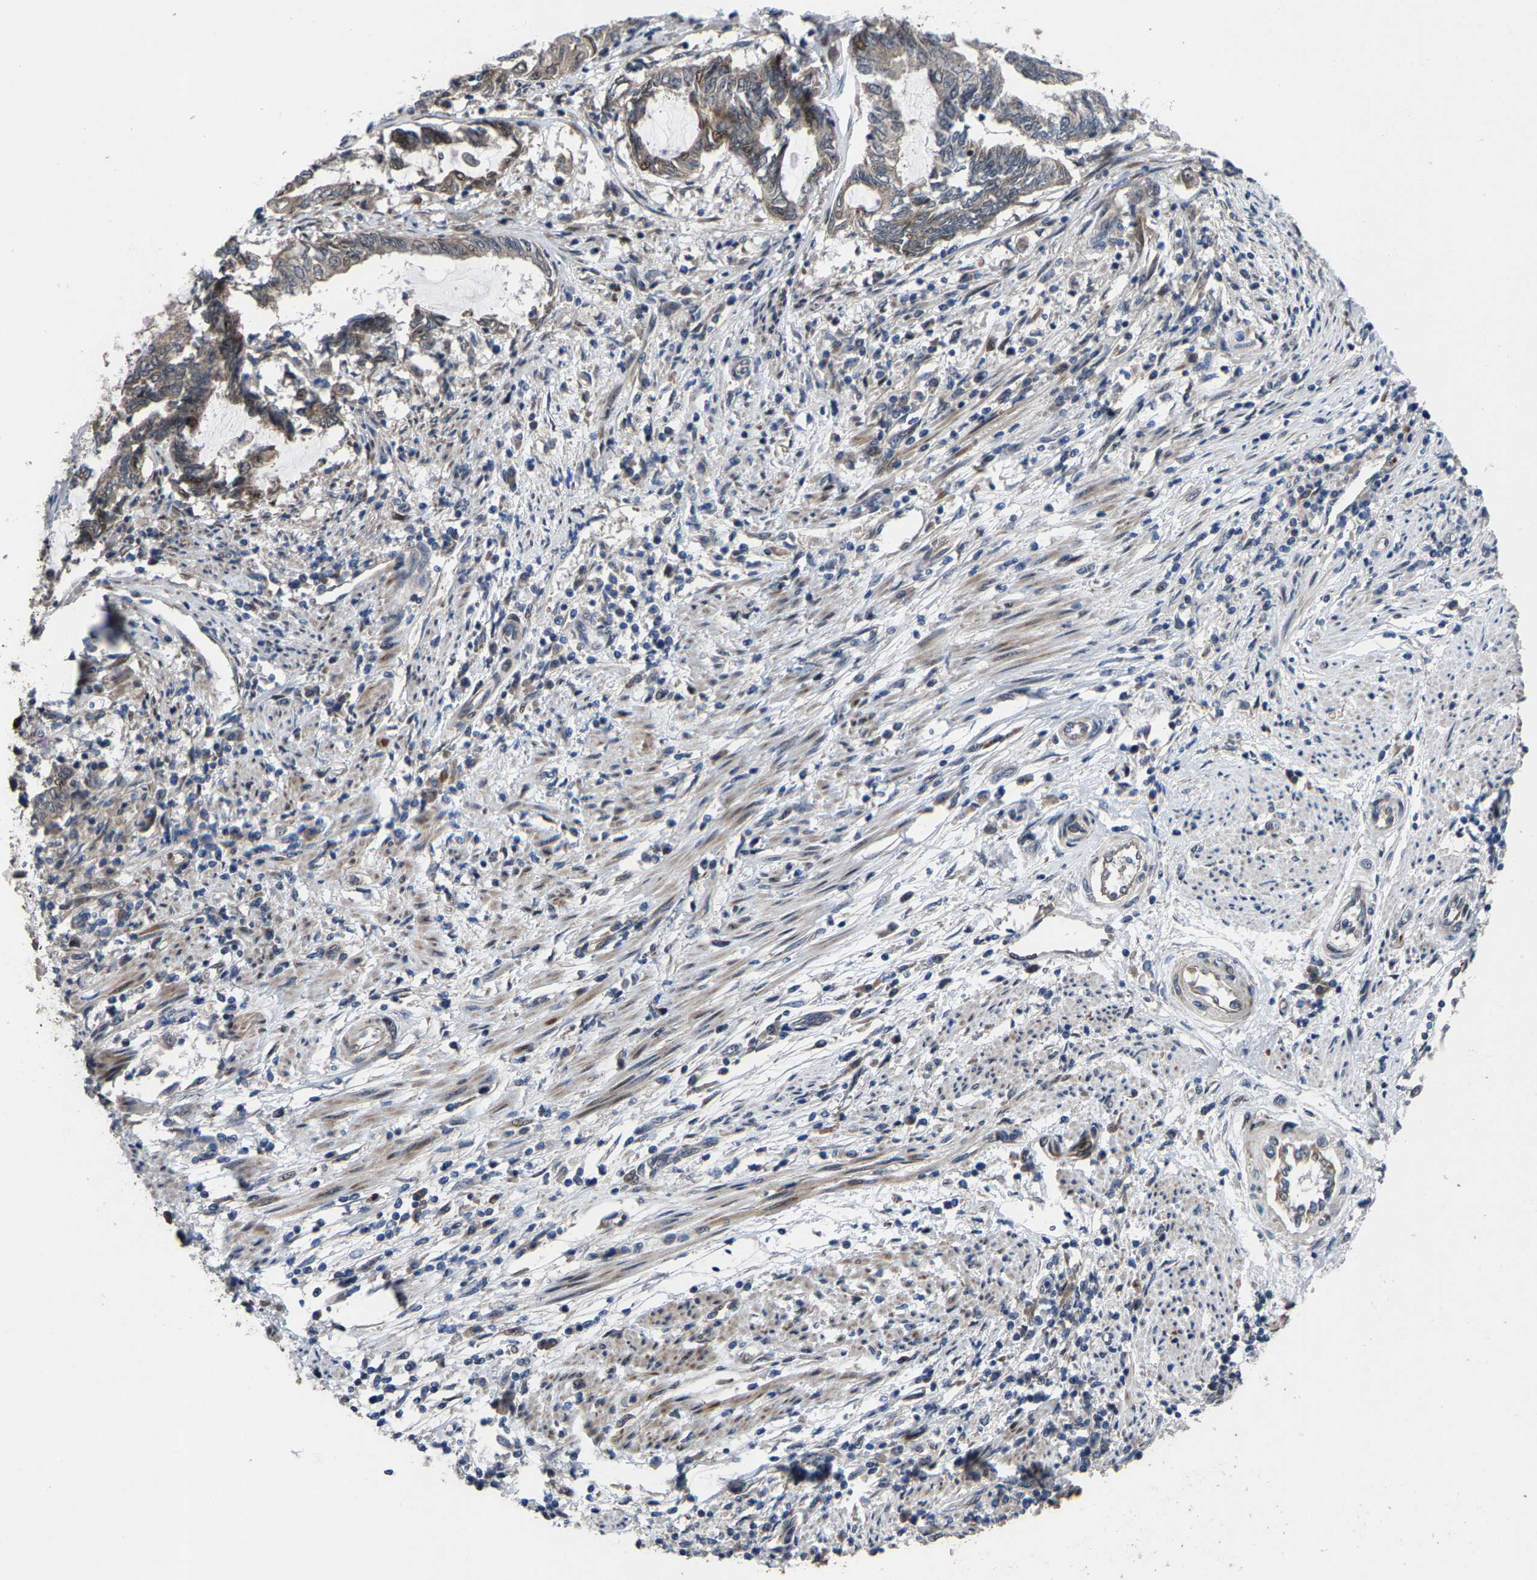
{"staining": {"intensity": "weak", "quantity": "<25%", "location": "cytoplasmic/membranous"}, "tissue": "endometrial cancer", "cell_type": "Tumor cells", "image_type": "cancer", "snomed": [{"axis": "morphology", "description": "Adenocarcinoma, NOS"}, {"axis": "topography", "description": "Uterus"}, {"axis": "topography", "description": "Endometrium"}], "caption": "Adenocarcinoma (endometrial) was stained to show a protein in brown. There is no significant staining in tumor cells.", "gene": "HAUS6", "patient": {"sex": "female", "age": 70}}